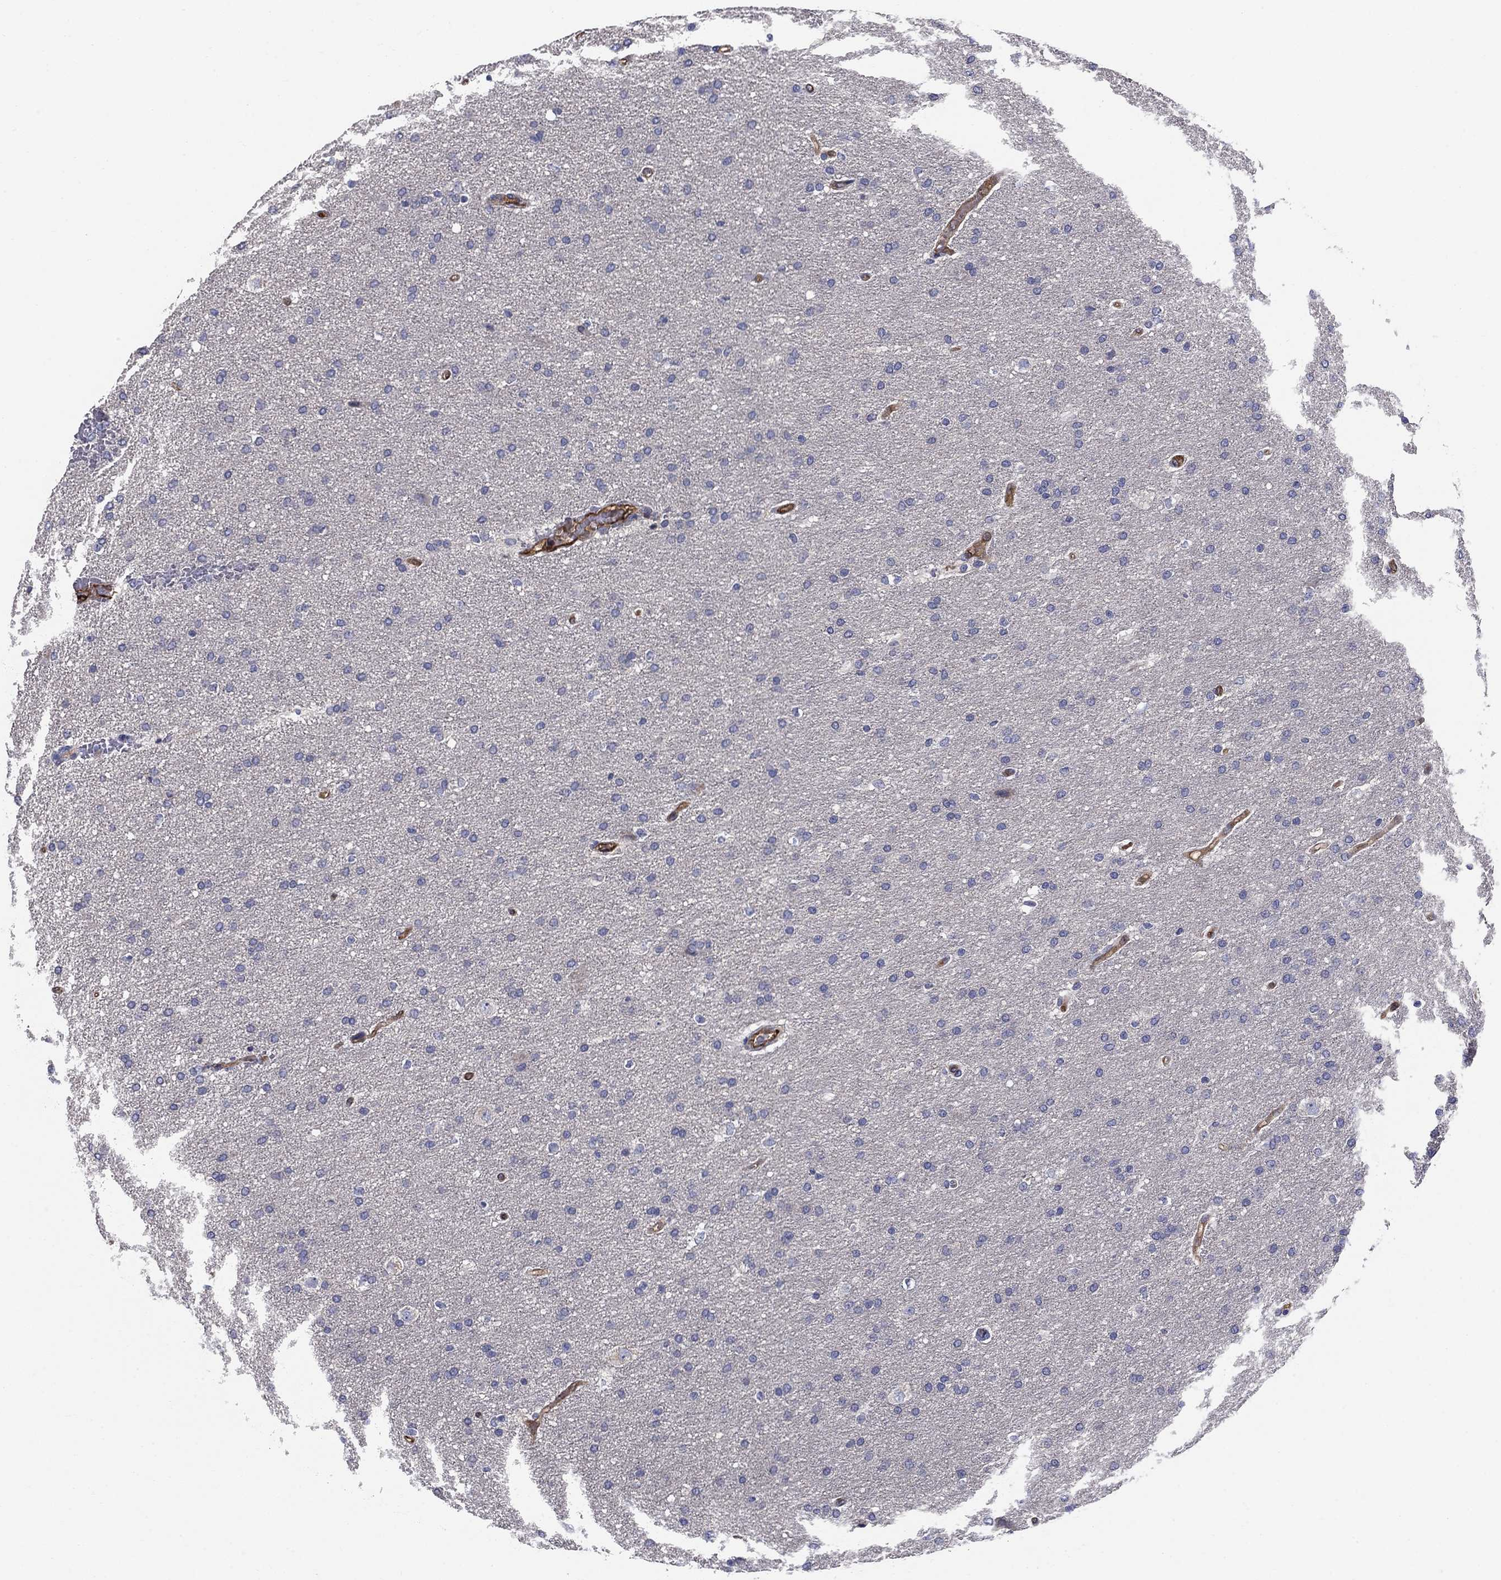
{"staining": {"intensity": "negative", "quantity": "none", "location": "none"}, "tissue": "glioma", "cell_type": "Tumor cells", "image_type": "cancer", "snomed": [{"axis": "morphology", "description": "Glioma, malignant, Low grade"}, {"axis": "topography", "description": "Brain"}], "caption": "Glioma stained for a protein using IHC reveals no staining tumor cells.", "gene": "EMP2", "patient": {"sex": "female", "age": 37}}